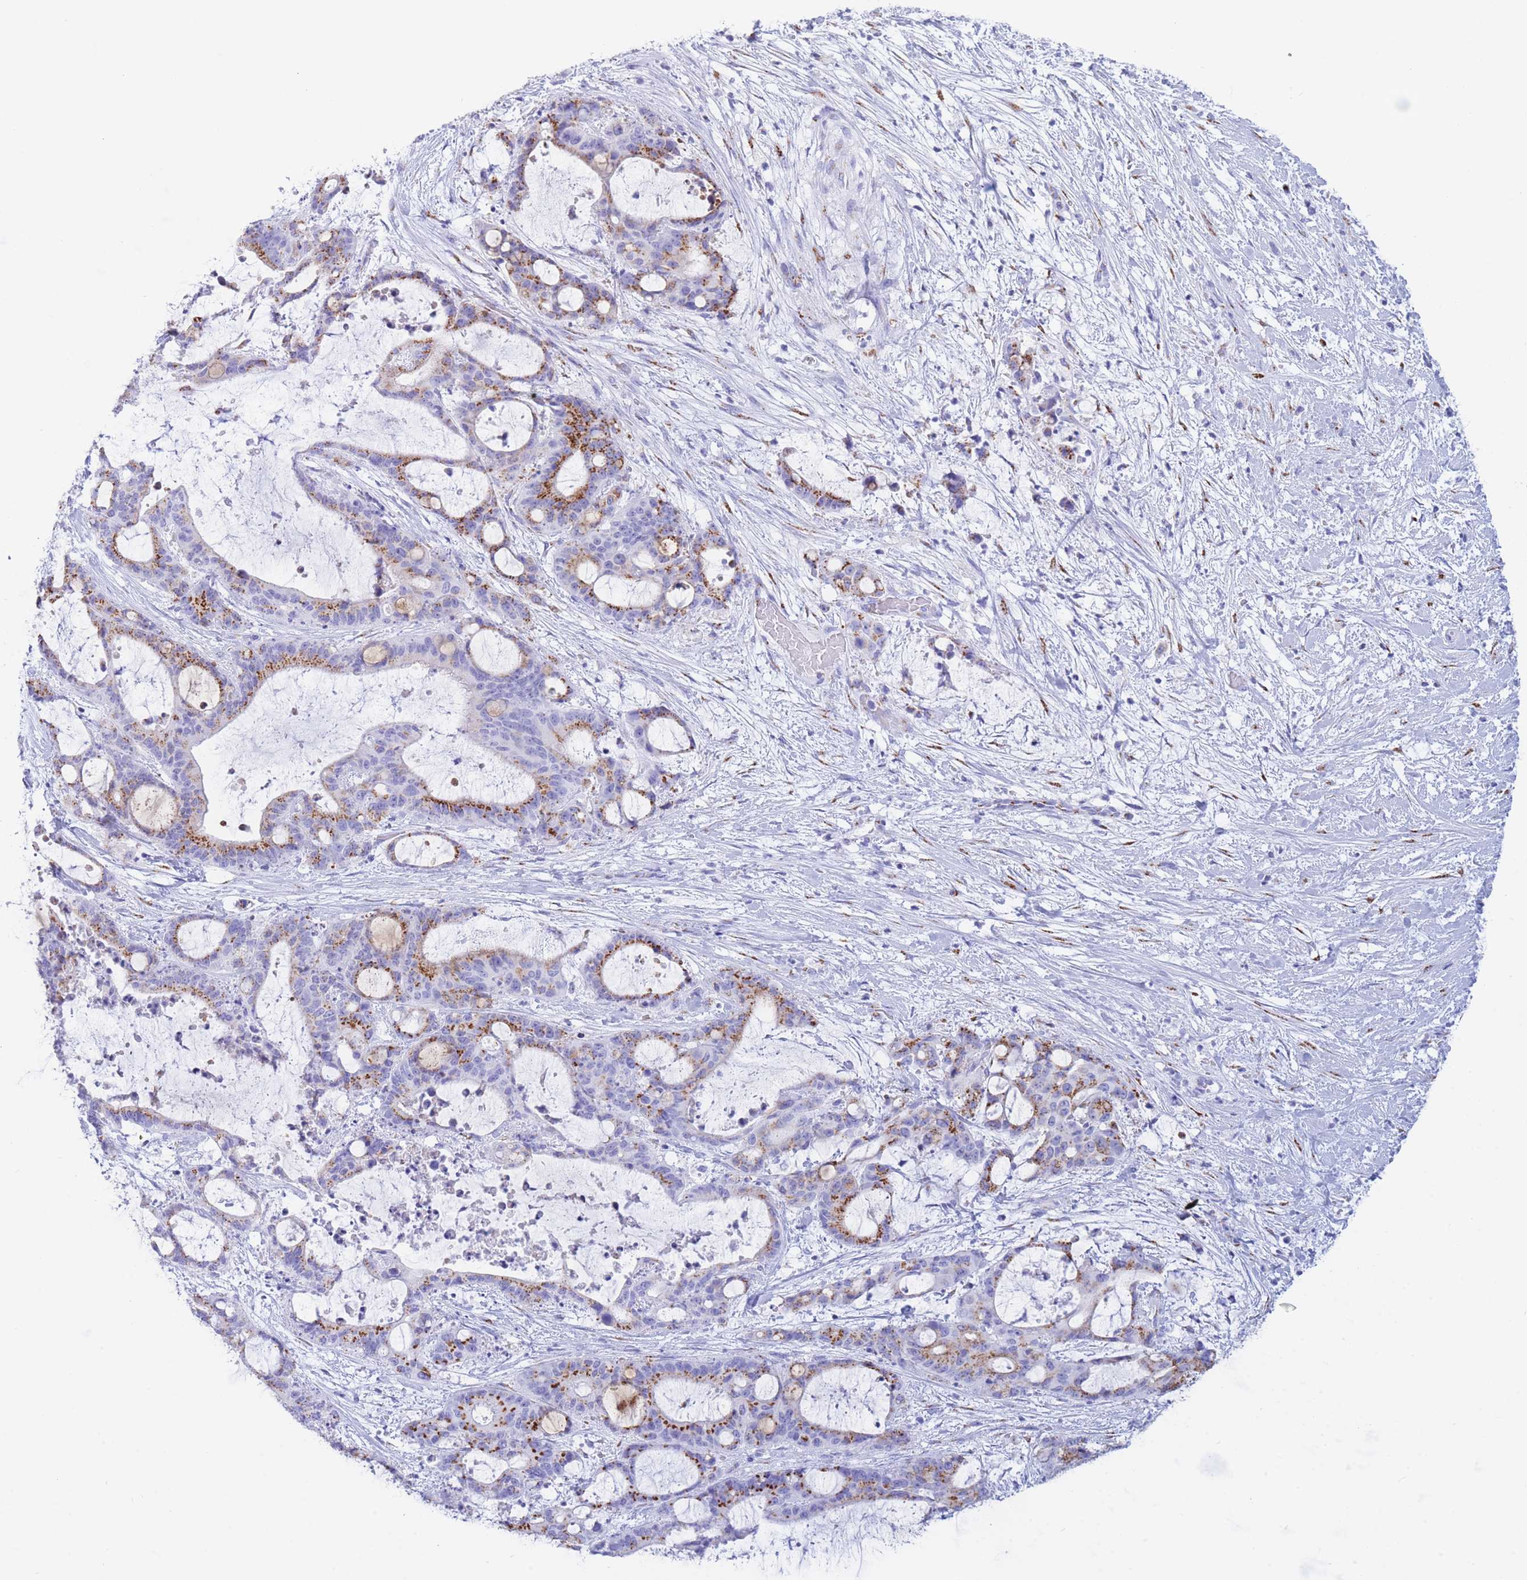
{"staining": {"intensity": "strong", "quantity": "25%-75%", "location": "cytoplasmic/membranous"}, "tissue": "liver cancer", "cell_type": "Tumor cells", "image_type": "cancer", "snomed": [{"axis": "morphology", "description": "Normal tissue, NOS"}, {"axis": "morphology", "description": "Cholangiocarcinoma"}, {"axis": "topography", "description": "Liver"}, {"axis": "topography", "description": "Peripheral nerve tissue"}], "caption": "A high amount of strong cytoplasmic/membranous positivity is identified in about 25%-75% of tumor cells in liver cholangiocarcinoma tissue. (Stains: DAB in brown, nuclei in blue, Microscopy: brightfield microscopy at high magnification).", "gene": "FAM3C", "patient": {"sex": "female", "age": 73}}